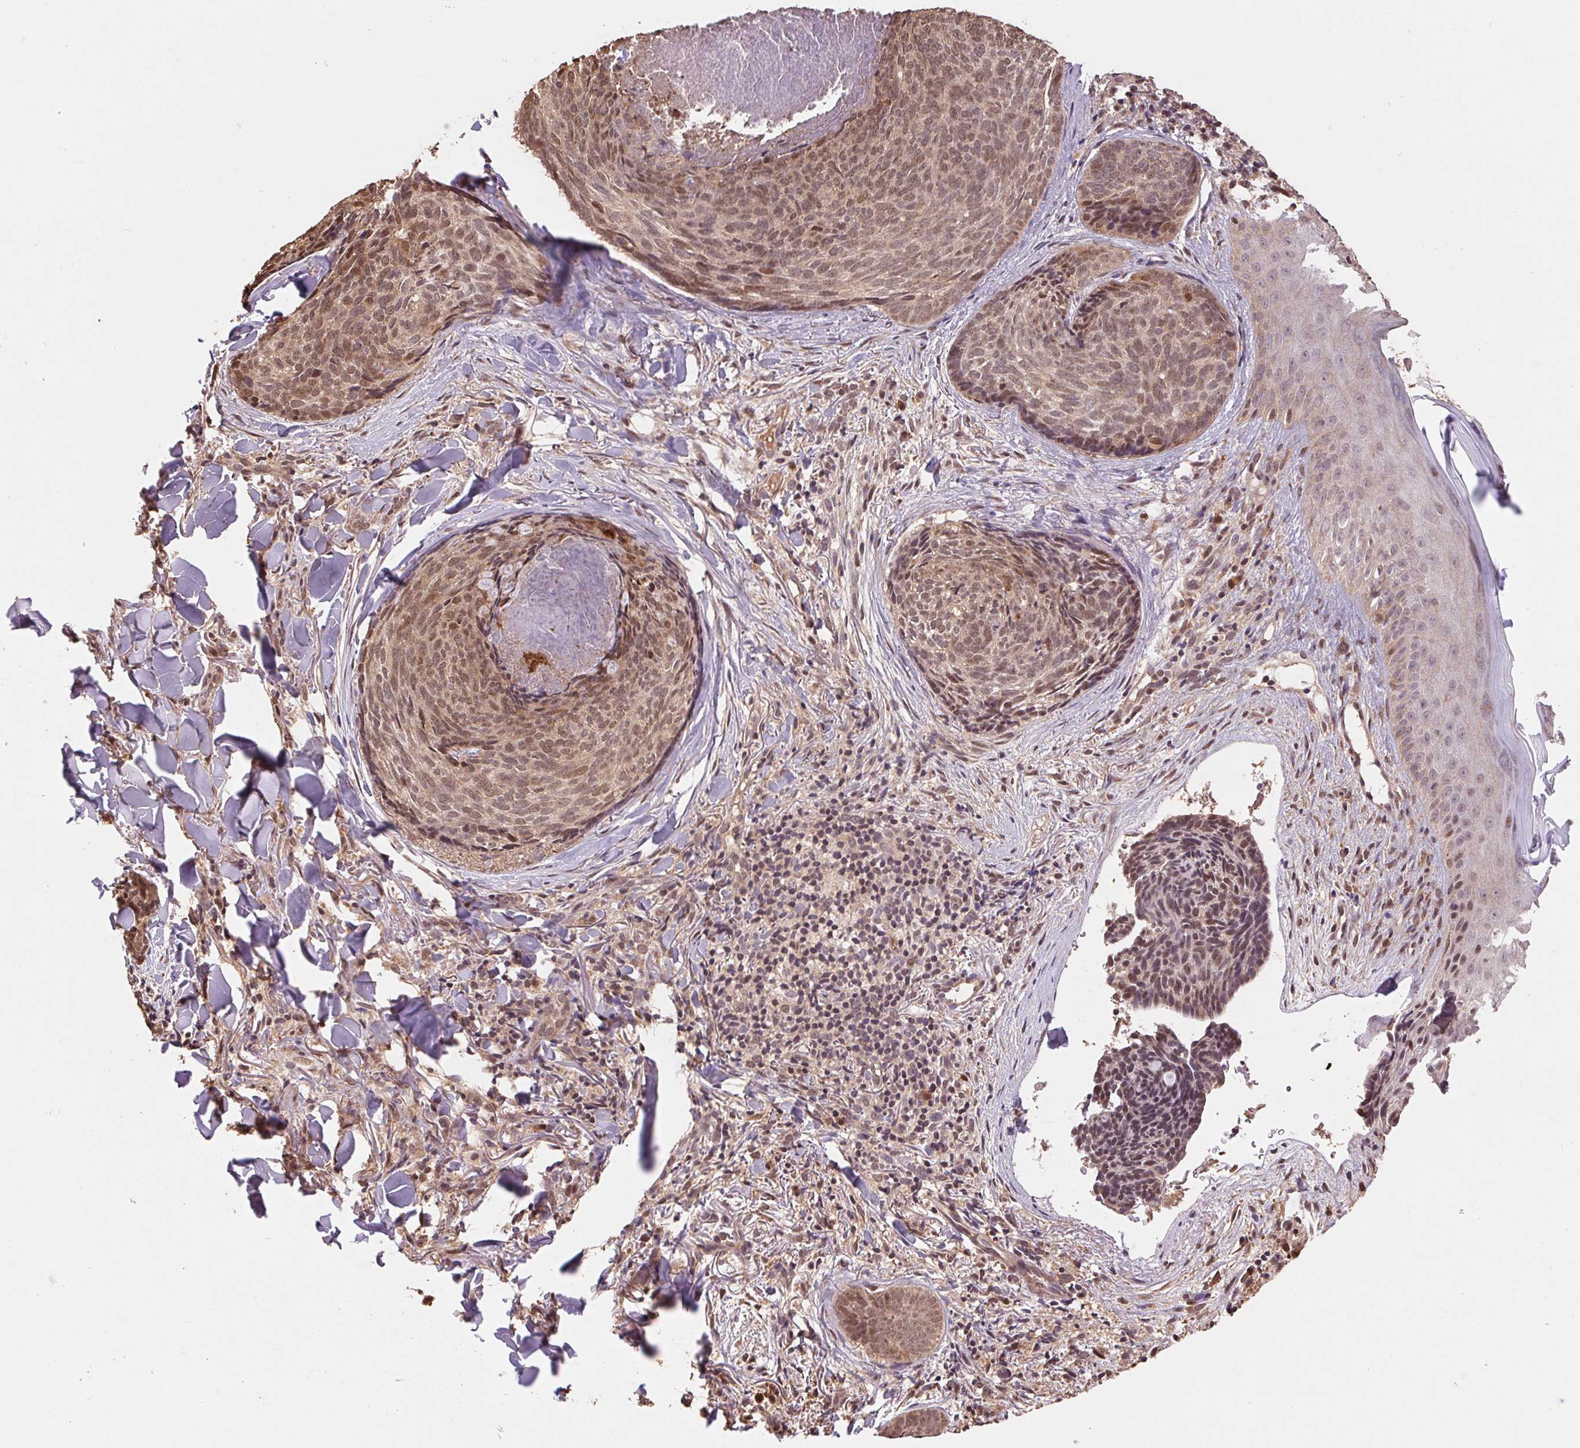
{"staining": {"intensity": "moderate", "quantity": ">75%", "location": "nuclear"}, "tissue": "skin cancer", "cell_type": "Tumor cells", "image_type": "cancer", "snomed": [{"axis": "morphology", "description": "Basal cell carcinoma"}, {"axis": "topography", "description": "Skin"}], "caption": "The immunohistochemical stain shows moderate nuclear expression in tumor cells of skin cancer (basal cell carcinoma) tissue.", "gene": "CUTA", "patient": {"sex": "female", "age": 82}}